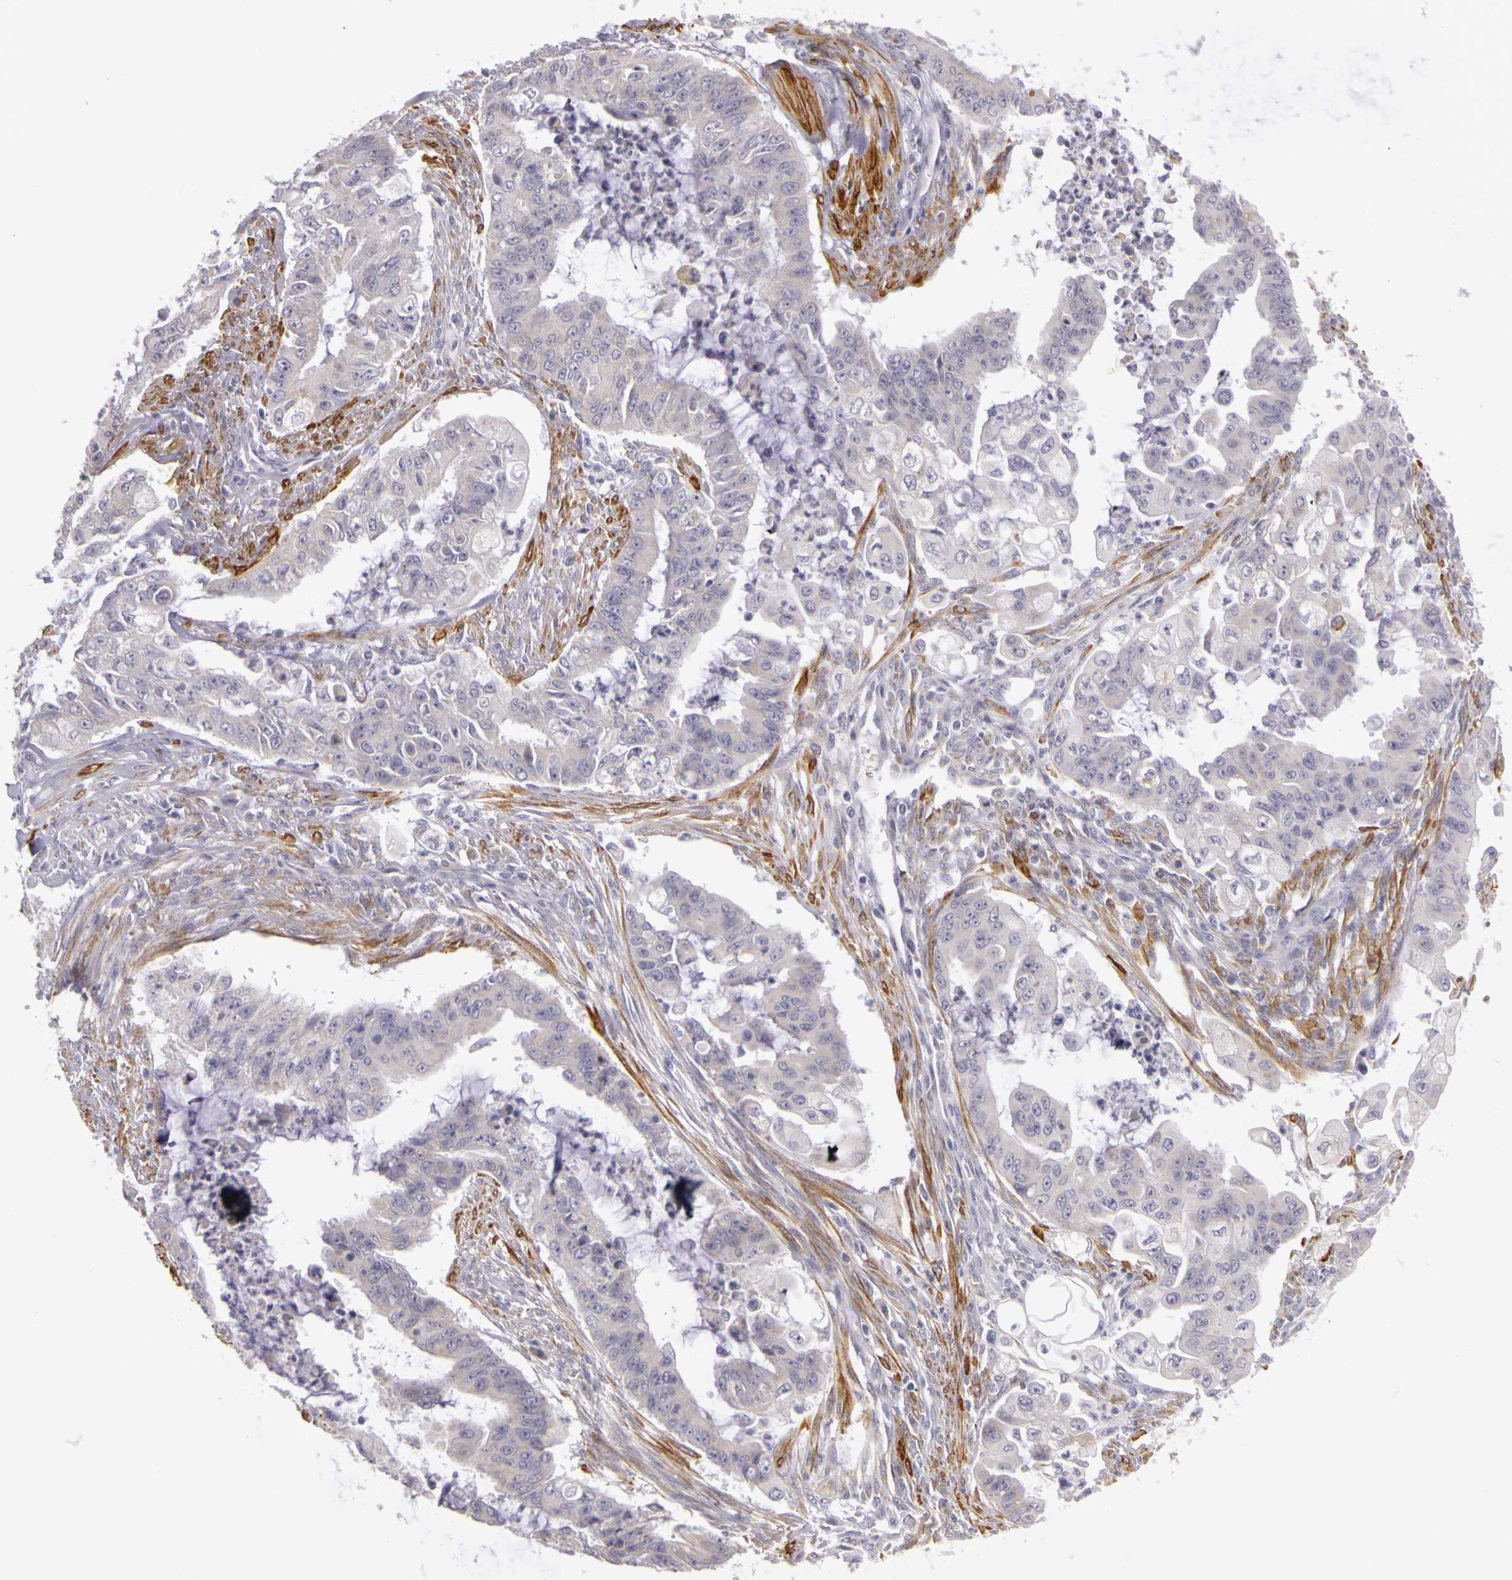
{"staining": {"intensity": "weak", "quantity": ">75%", "location": "cytoplasmic/membranous"}, "tissue": "endometrial cancer", "cell_type": "Tumor cells", "image_type": "cancer", "snomed": [{"axis": "morphology", "description": "Adenocarcinoma, NOS"}, {"axis": "topography", "description": "Endometrium"}], "caption": "Immunohistochemical staining of human endometrial cancer (adenocarcinoma) shows low levels of weak cytoplasmic/membranous expression in approximately >75% of tumor cells.", "gene": "CNTN2", "patient": {"sex": "female", "age": 75}}